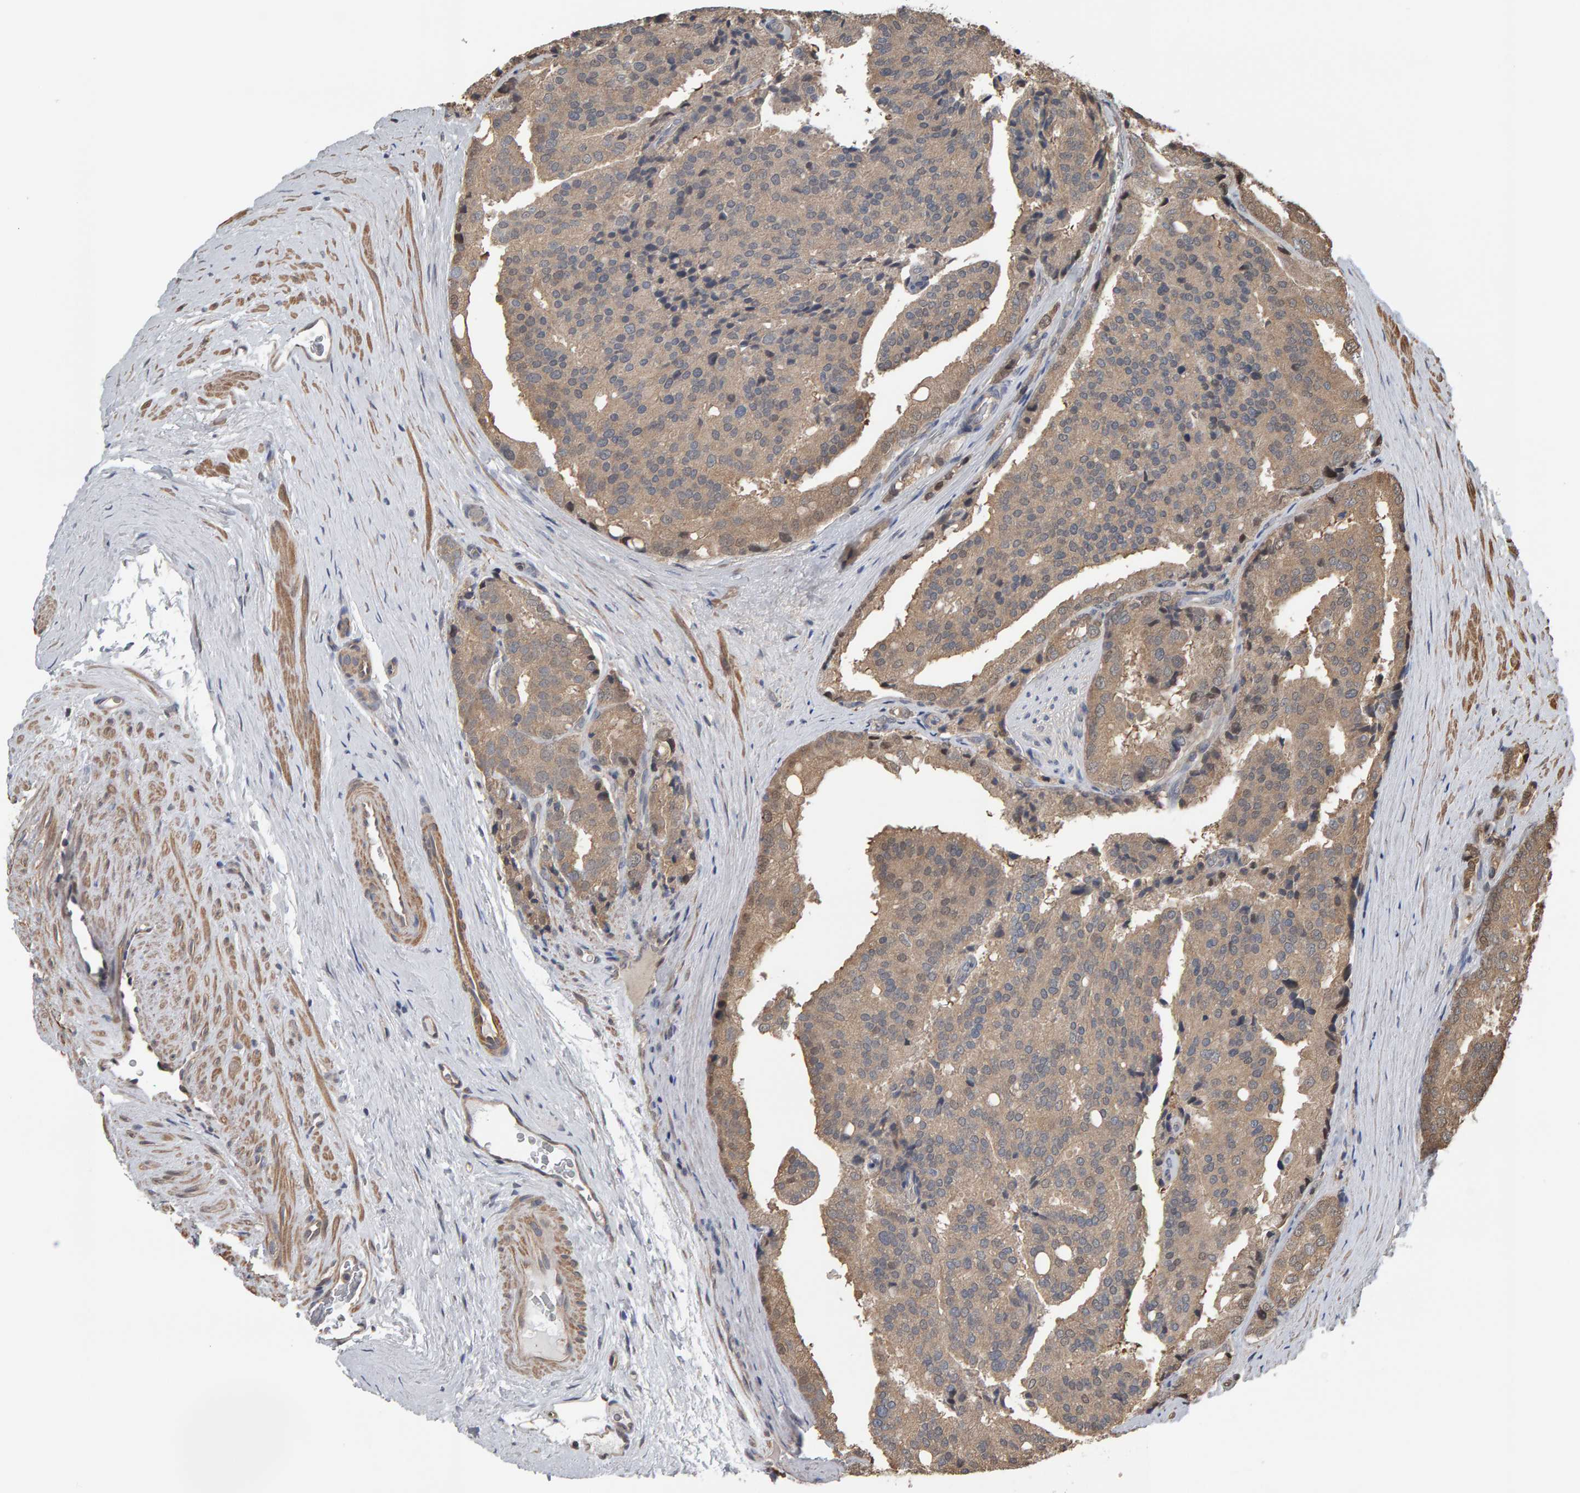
{"staining": {"intensity": "weak", "quantity": "25%-75%", "location": "cytoplasmic/membranous"}, "tissue": "prostate cancer", "cell_type": "Tumor cells", "image_type": "cancer", "snomed": [{"axis": "morphology", "description": "Adenocarcinoma, High grade"}, {"axis": "topography", "description": "Prostate"}], "caption": "Human prostate cancer stained for a protein (brown) shows weak cytoplasmic/membranous positive expression in approximately 25%-75% of tumor cells.", "gene": "COASY", "patient": {"sex": "male", "age": 50}}